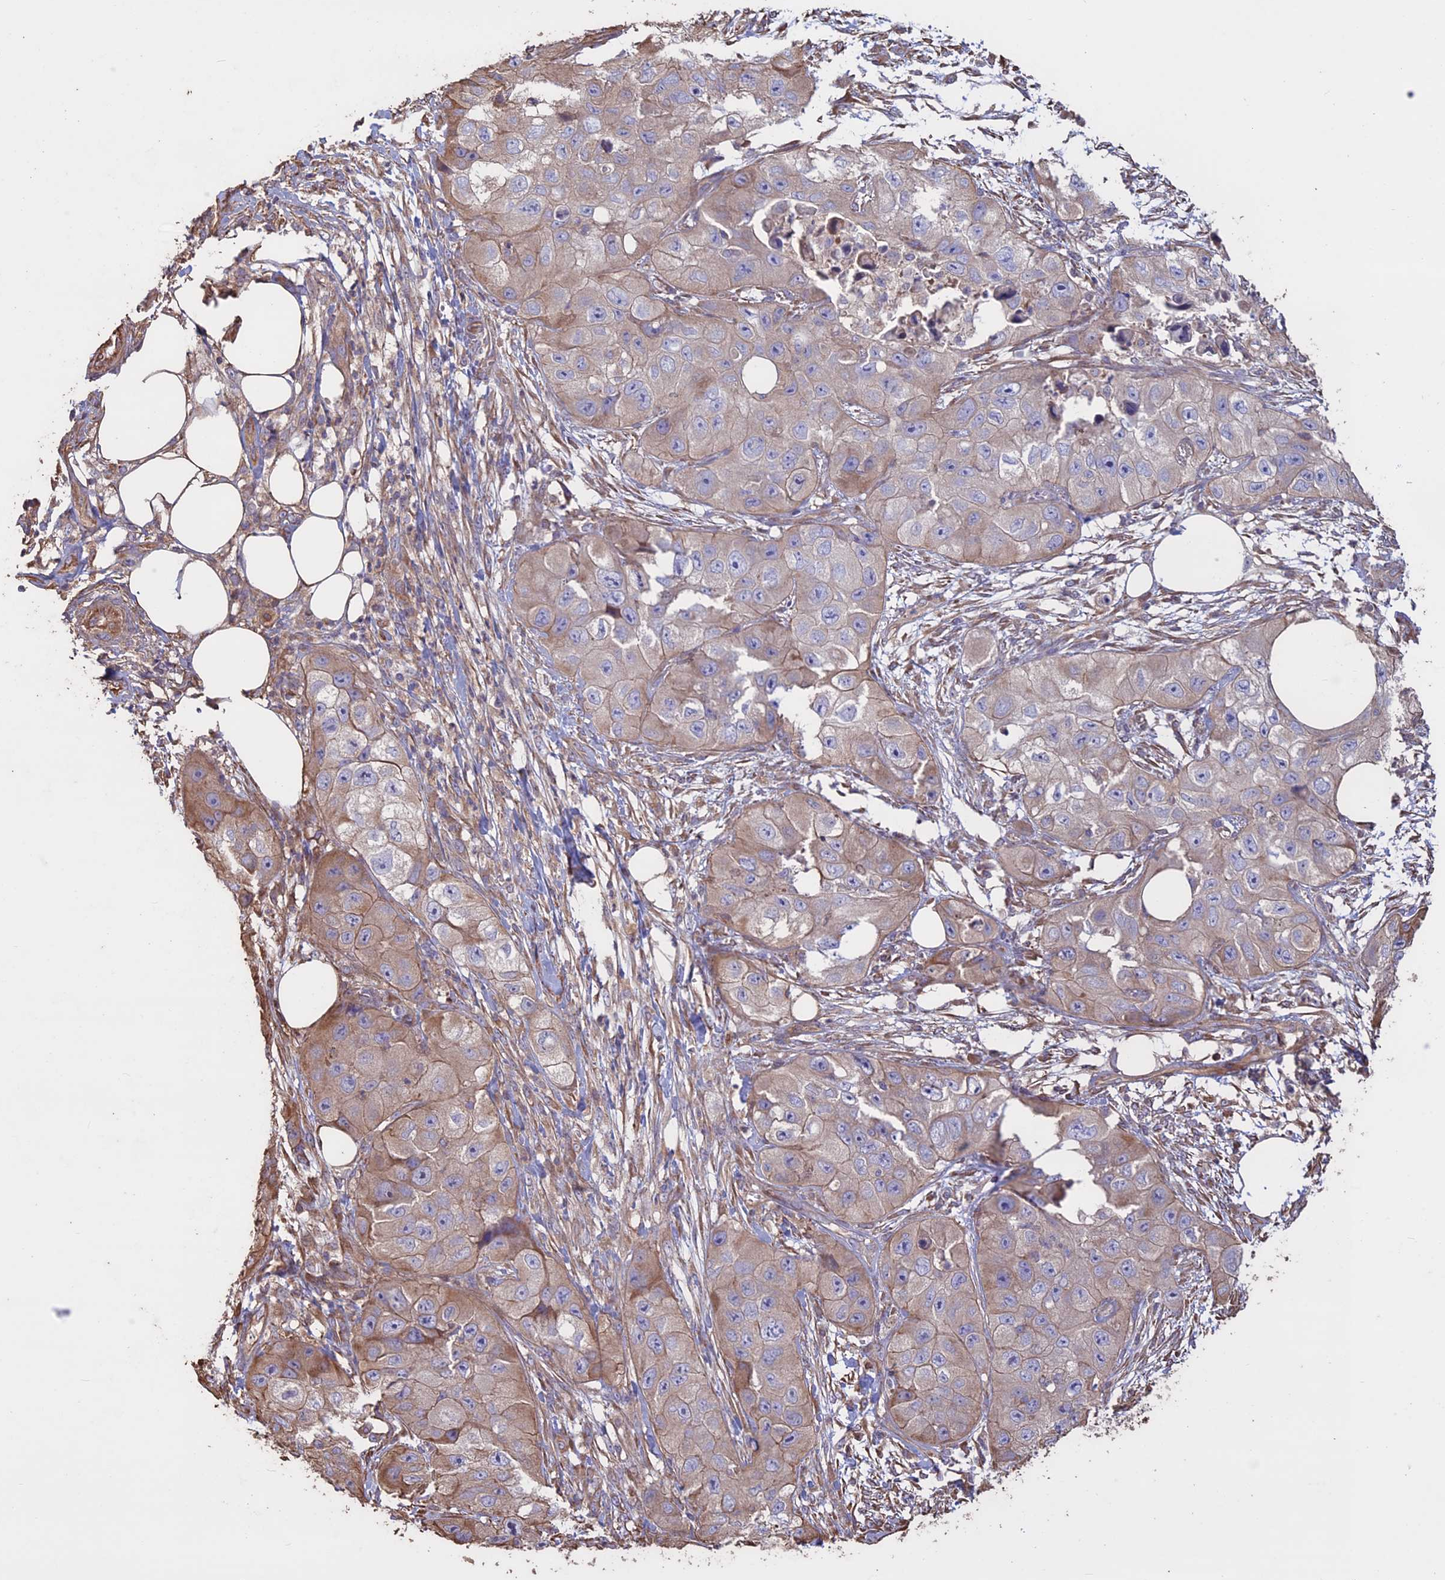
{"staining": {"intensity": "weak", "quantity": "25%-75%", "location": "cytoplasmic/membranous"}, "tissue": "skin cancer", "cell_type": "Tumor cells", "image_type": "cancer", "snomed": [{"axis": "morphology", "description": "Squamous cell carcinoma, NOS"}, {"axis": "topography", "description": "Skin"}, {"axis": "topography", "description": "Subcutis"}], "caption": "Skin cancer (squamous cell carcinoma) was stained to show a protein in brown. There is low levels of weak cytoplasmic/membranous expression in approximately 25%-75% of tumor cells.", "gene": "CCDC148", "patient": {"sex": "male", "age": 73}}